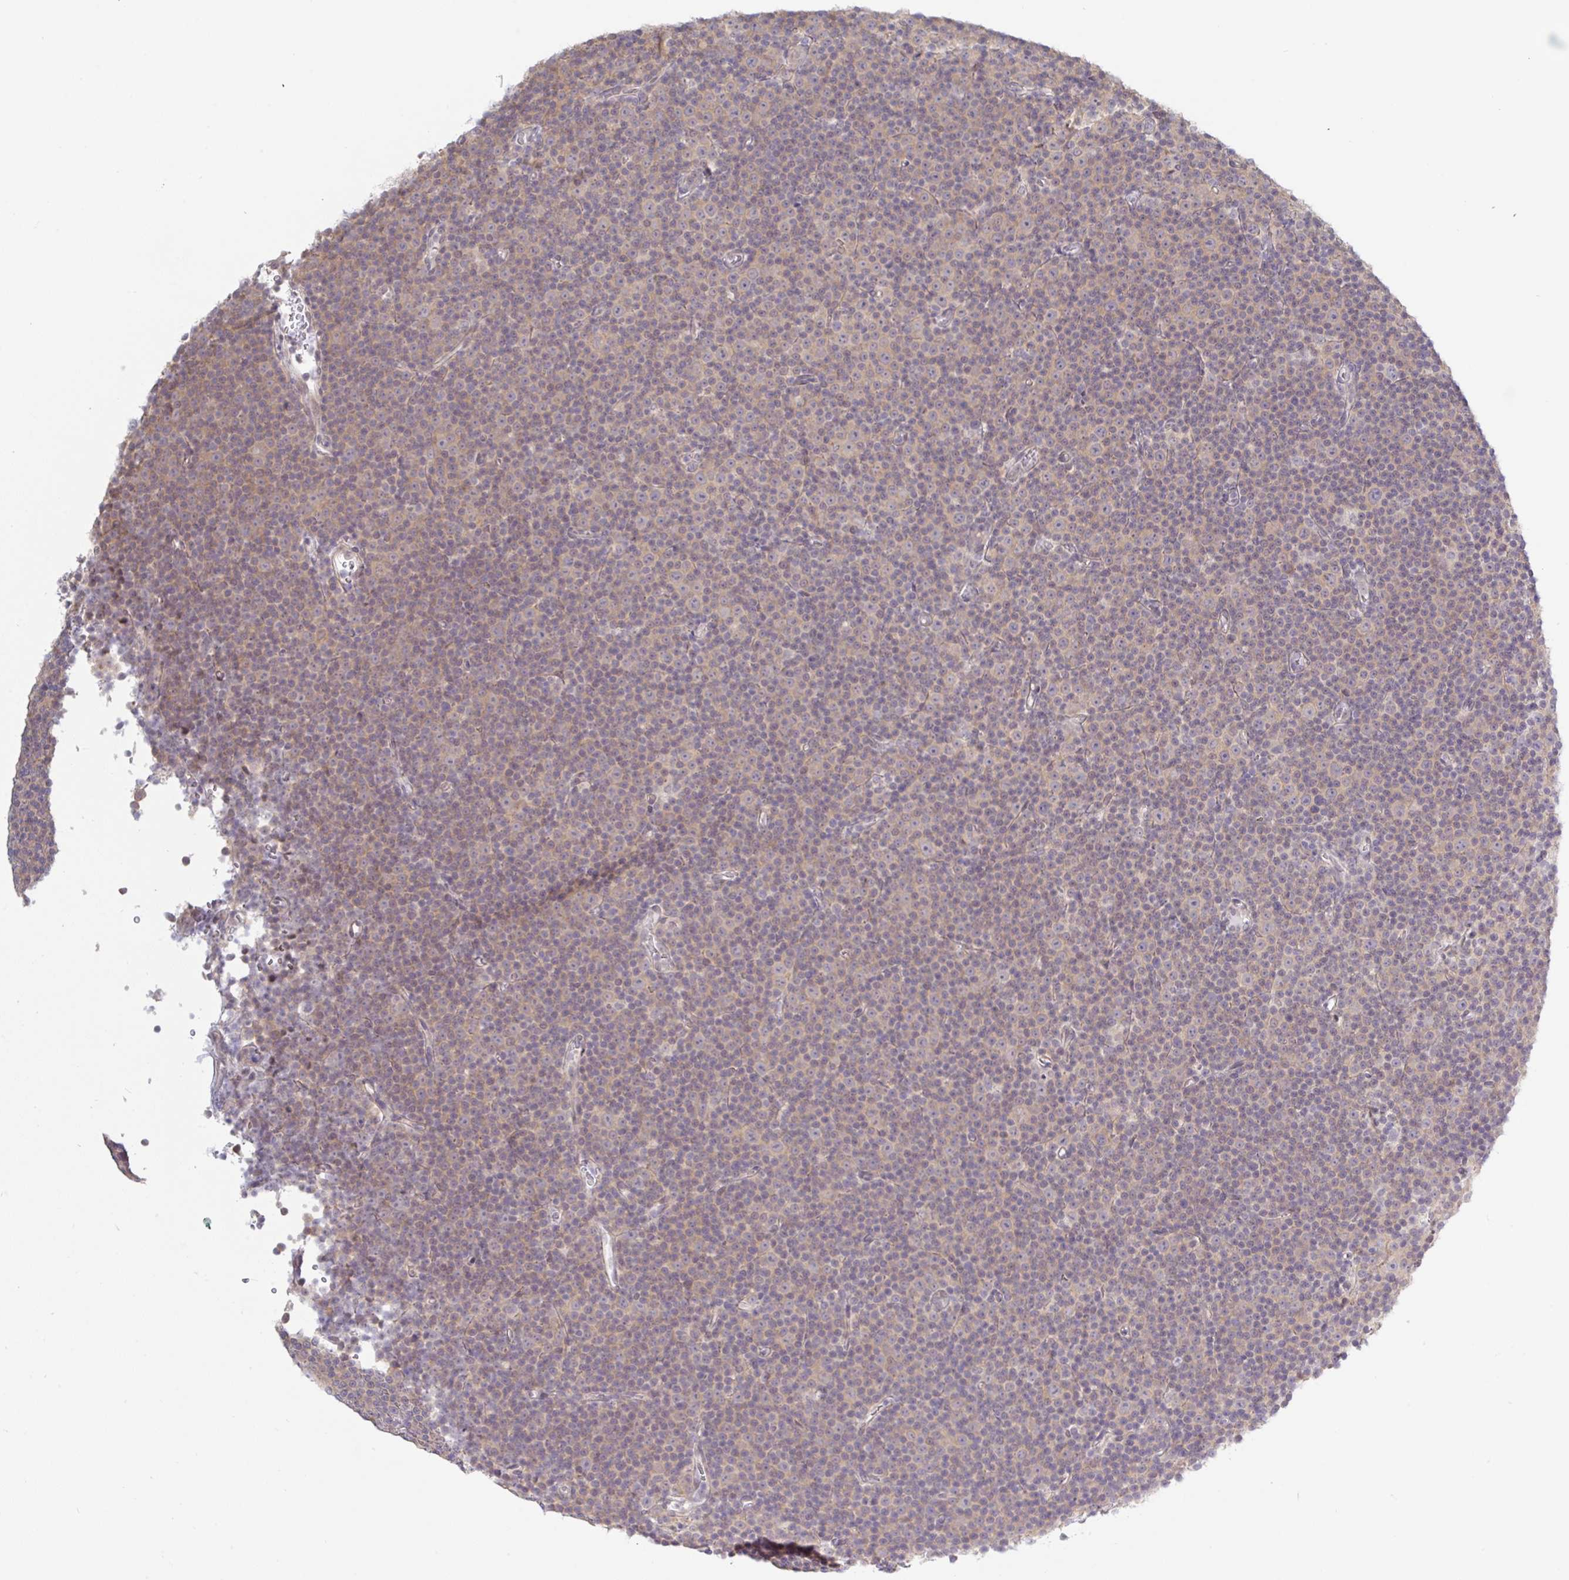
{"staining": {"intensity": "weak", "quantity": "25%-75%", "location": "cytoplasmic/membranous"}, "tissue": "lymphoma", "cell_type": "Tumor cells", "image_type": "cancer", "snomed": [{"axis": "morphology", "description": "Malignant lymphoma, non-Hodgkin's type, Low grade"}, {"axis": "topography", "description": "Lymph node"}], "caption": "Weak cytoplasmic/membranous protein staining is seen in approximately 25%-75% of tumor cells in malignant lymphoma, non-Hodgkin's type (low-grade). (IHC, brightfield microscopy, high magnification).", "gene": "HYPK", "patient": {"sex": "female", "age": 67}}